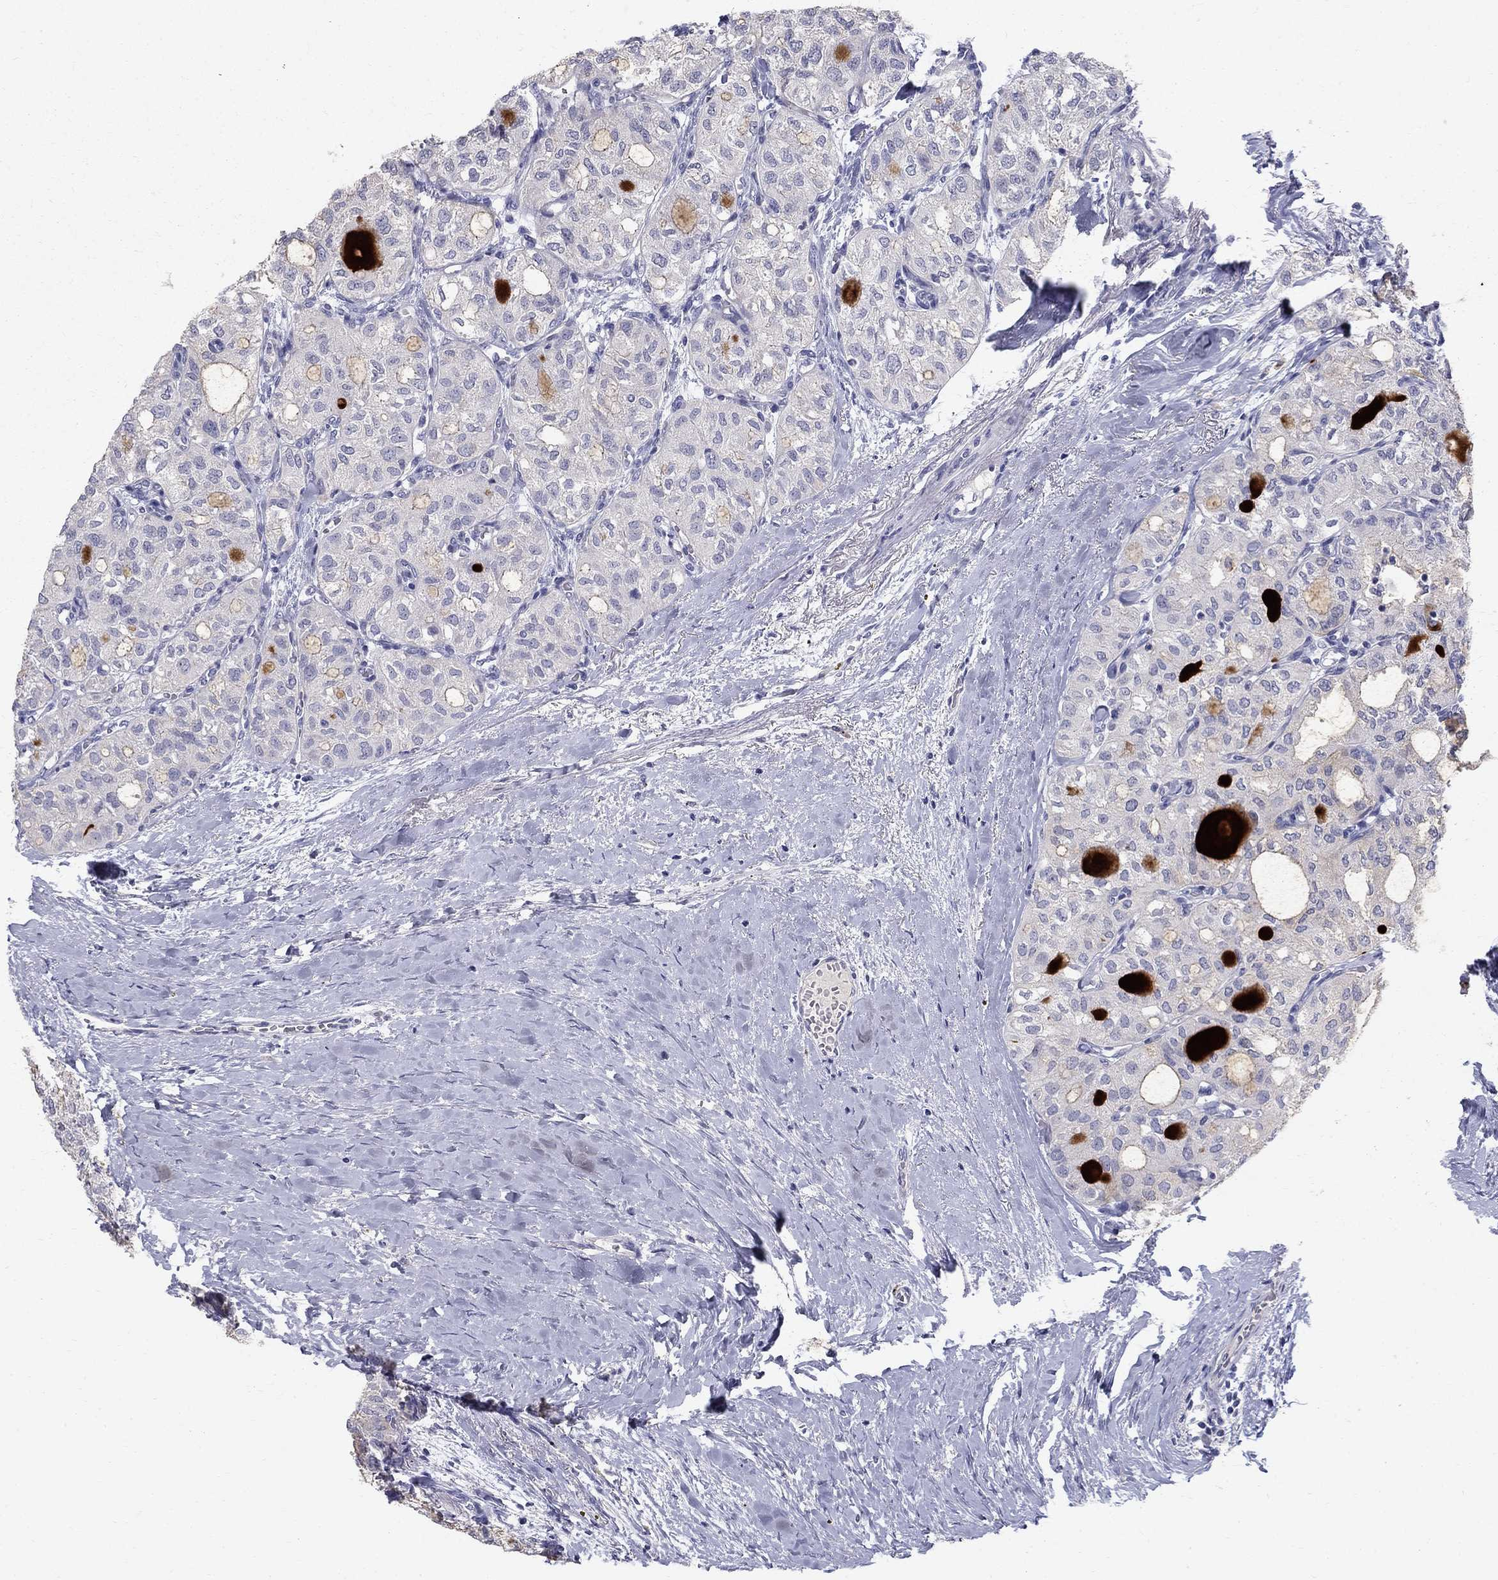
{"staining": {"intensity": "weak", "quantity": "<25%", "location": "cytoplasmic/membranous"}, "tissue": "thyroid cancer", "cell_type": "Tumor cells", "image_type": "cancer", "snomed": [{"axis": "morphology", "description": "Follicular adenoma carcinoma, NOS"}, {"axis": "topography", "description": "Thyroid gland"}], "caption": "Tumor cells are negative for brown protein staining in thyroid cancer (follicular adenoma carcinoma).", "gene": "TP53TG5", "patient": {"sex": "male", "age": 75}}